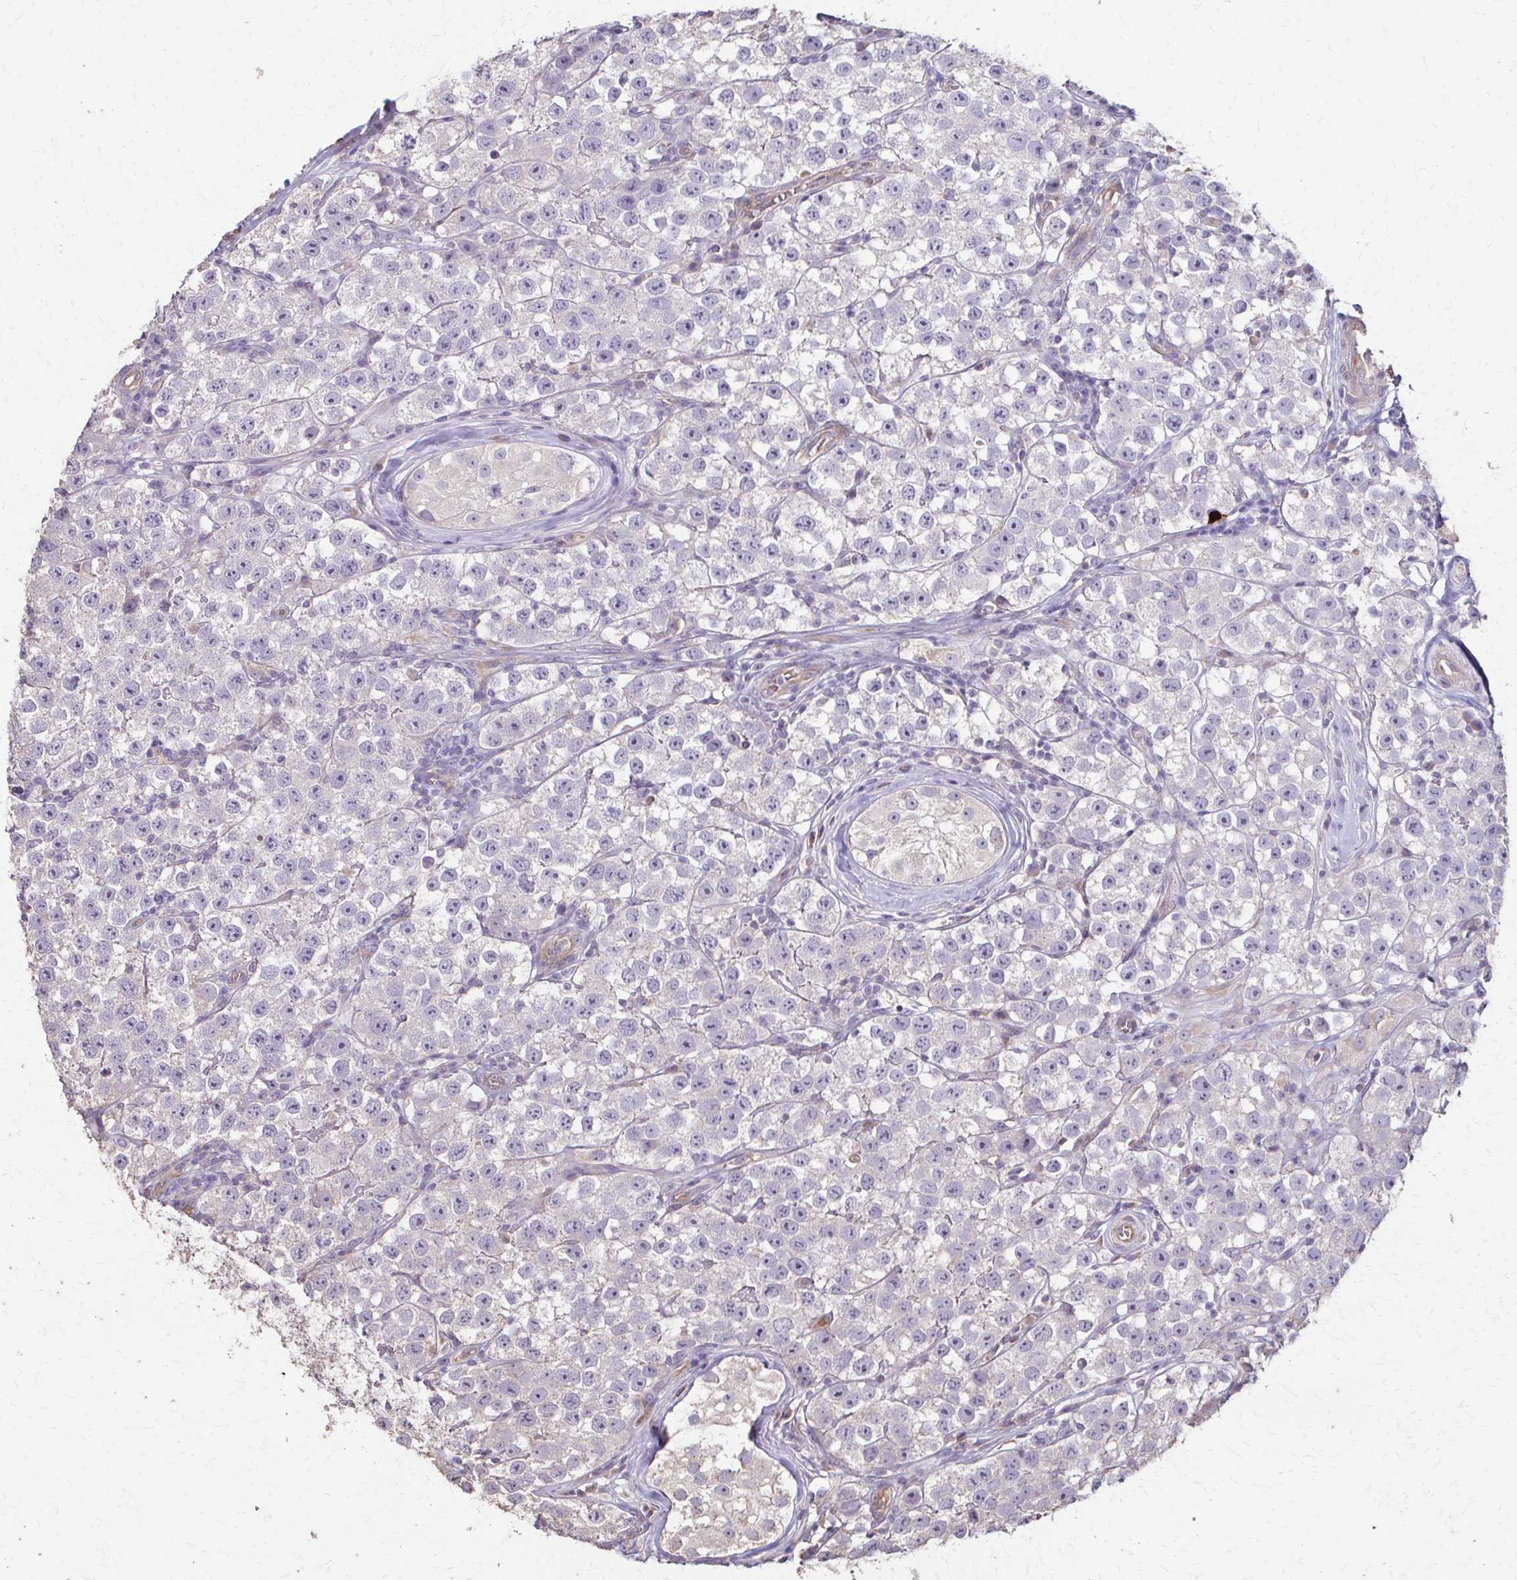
{"staining": {"intensity": "negative", "quantity": "none", "location": "none"}, "tissue": "testis cancer", "cell_type": "Tumor cells", "image_type": "cancer", "snomed": [{"axis": "morphology", "description": "Seminoma, NOS"}, {"axis": "topography", "description": "Testis"}], "caption": "Immunohistochemistry (IHC) image of human testis cancer stained for a protein (brown), which exhibits no staining in tumor cells. Nuclei are stained in blue.", "gene": "IL18BP", "patient": {"sex": "male", "age": 34}}